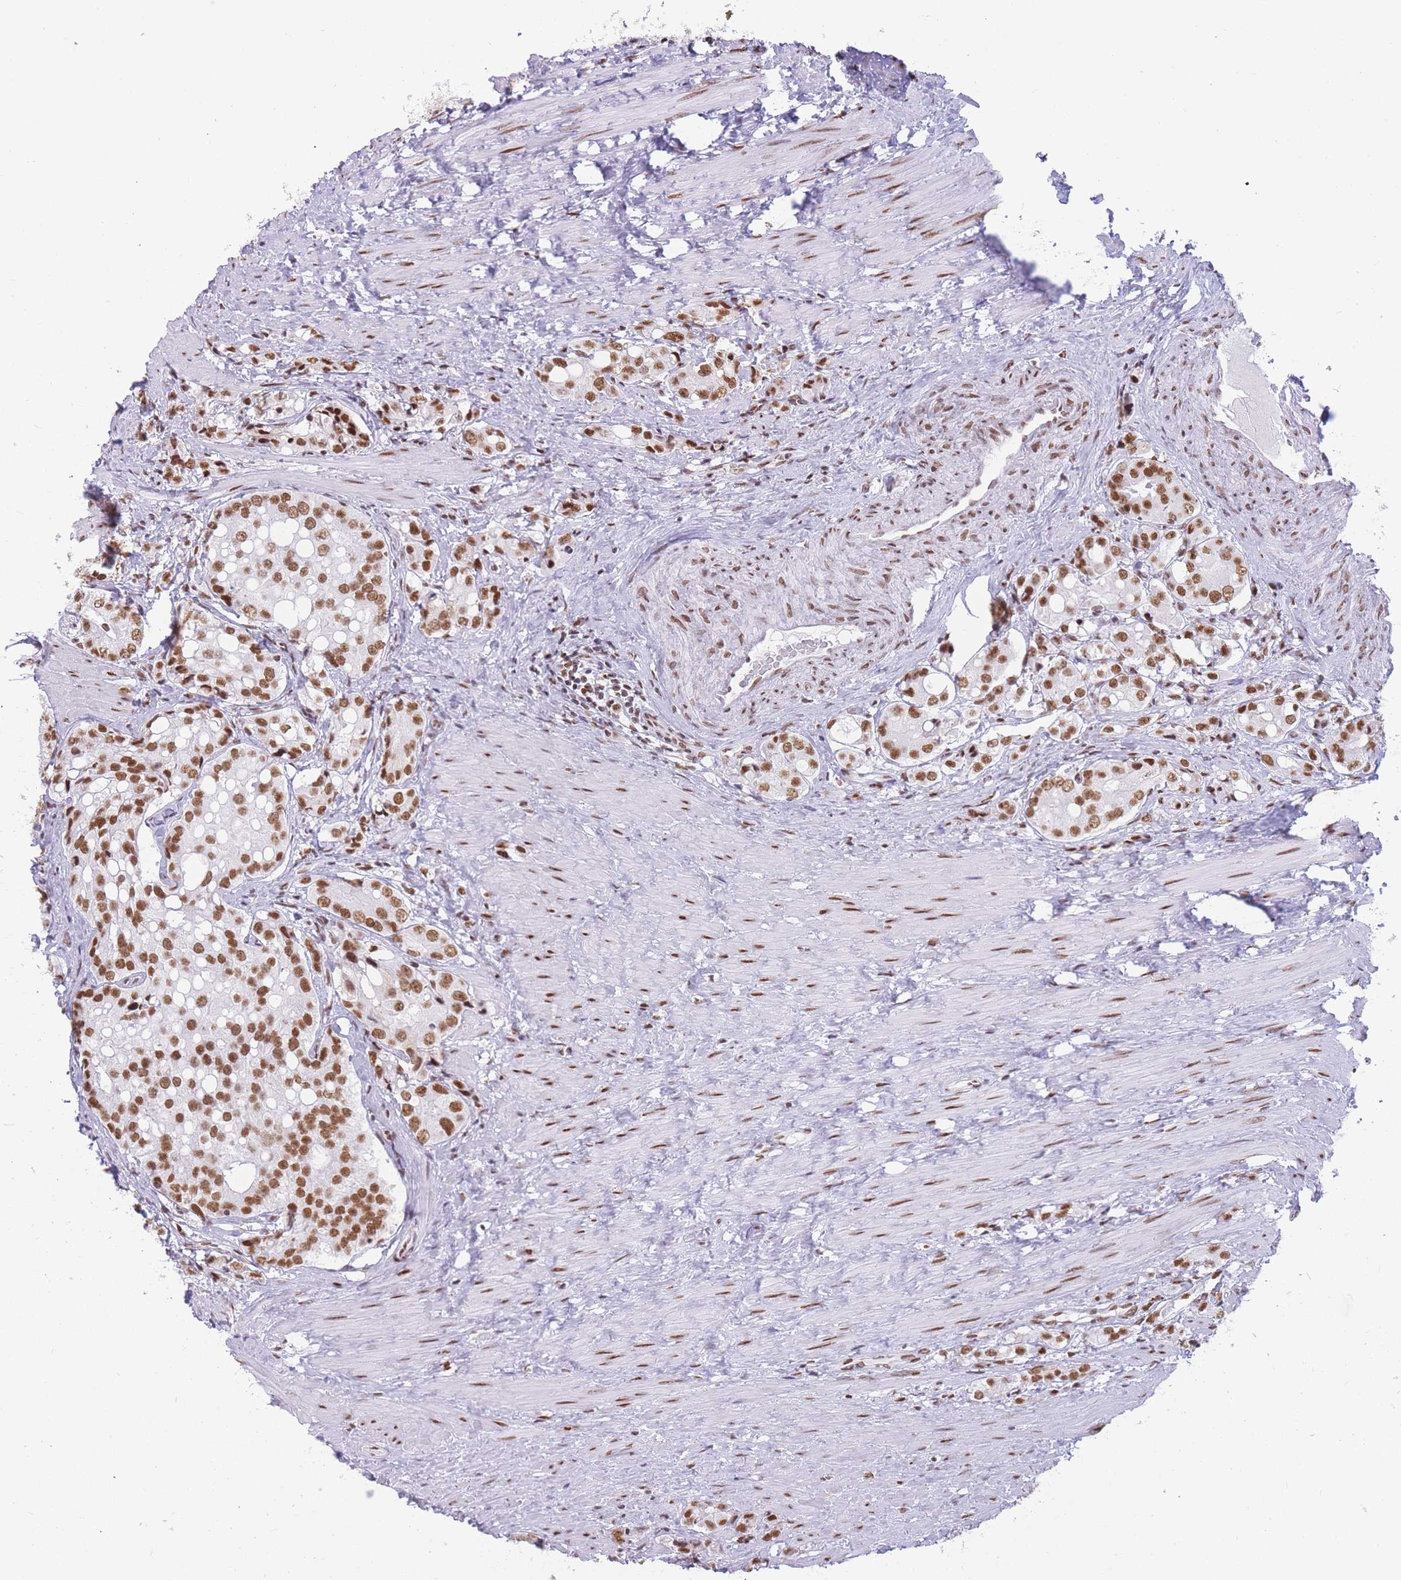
{"staining": {"intensity": "moderate", "quantity": ">75%", "location": "nuclear"}, "tissue": "prostate cancer", "cell_type": "Tumor cells", "image_type": "cancer", "snomed": [{"axis": "morphology", "description": "Adenocarcinoma, High grade"}, {"axis": "topography", "description": "Prostate"}], "caption": "There is medium levels of moderate nuclear staining in tumor cells of adenocarcinoma (high-grade) (prostate), as demonstrated by immunohistochemical staining (brown color).", "gene": "HNRNPUL1", "patient": {"sex": "male", "age": 71}}